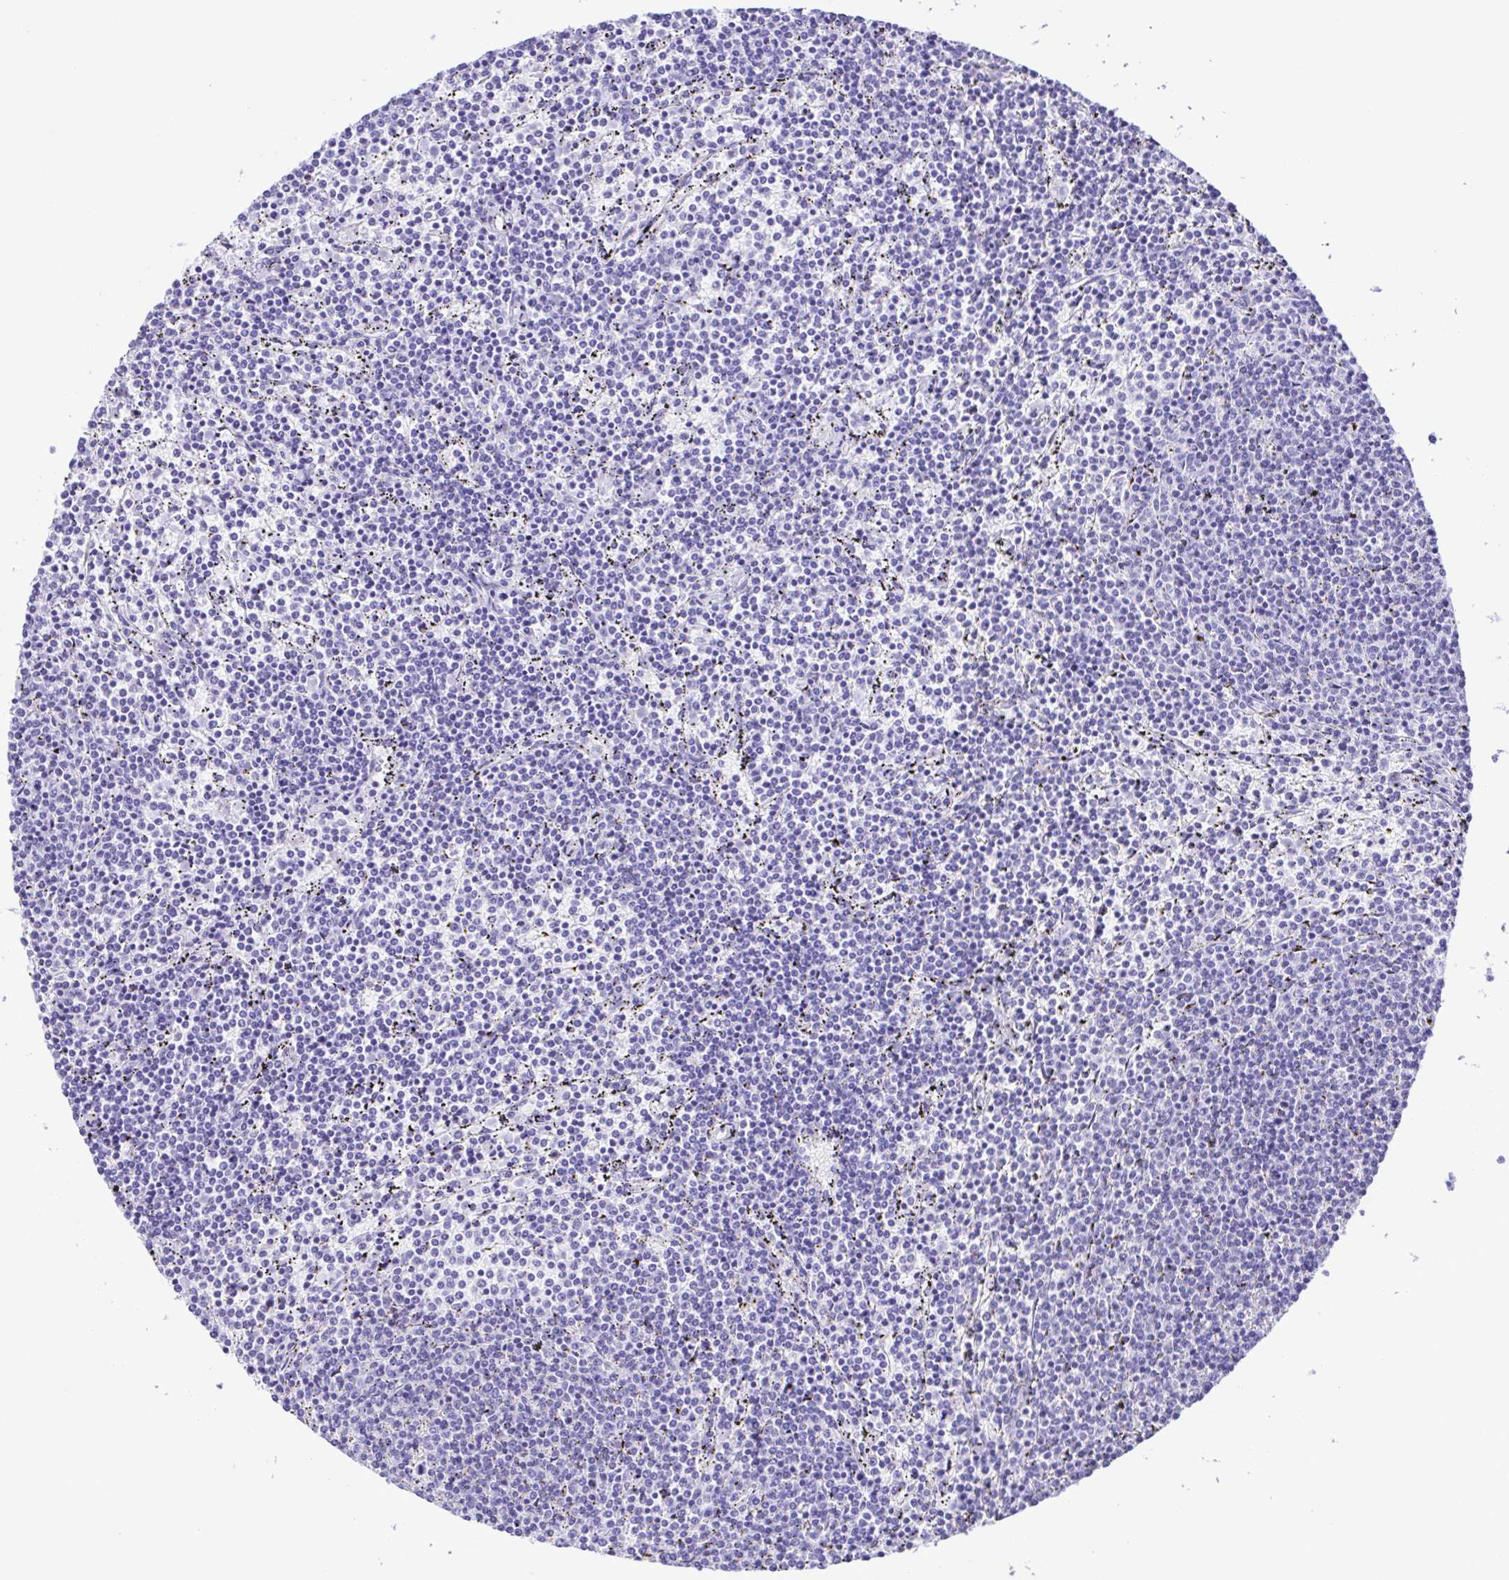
{"staining": {"intensity": "negative", "quantity": "none", "location": "none"}, "tissue": "lymphoma", "cell_type": "Tumor cells", "image_type": "cancer", "snomed": [{"axis": "morphology", "description": "Malignant lymphoma, non-Hodgkin's type, Low grade"}, {"axis": "topography", "description": "Spleen"}], "caption": "The IHC photomicrograph has no significant expression in tumor cells of lymphoma tissue. (Brightfield microscopy of DAB IHC at high magnification).", "gene": "ERP27", "patient": {"sex": "female", "age": 50}}